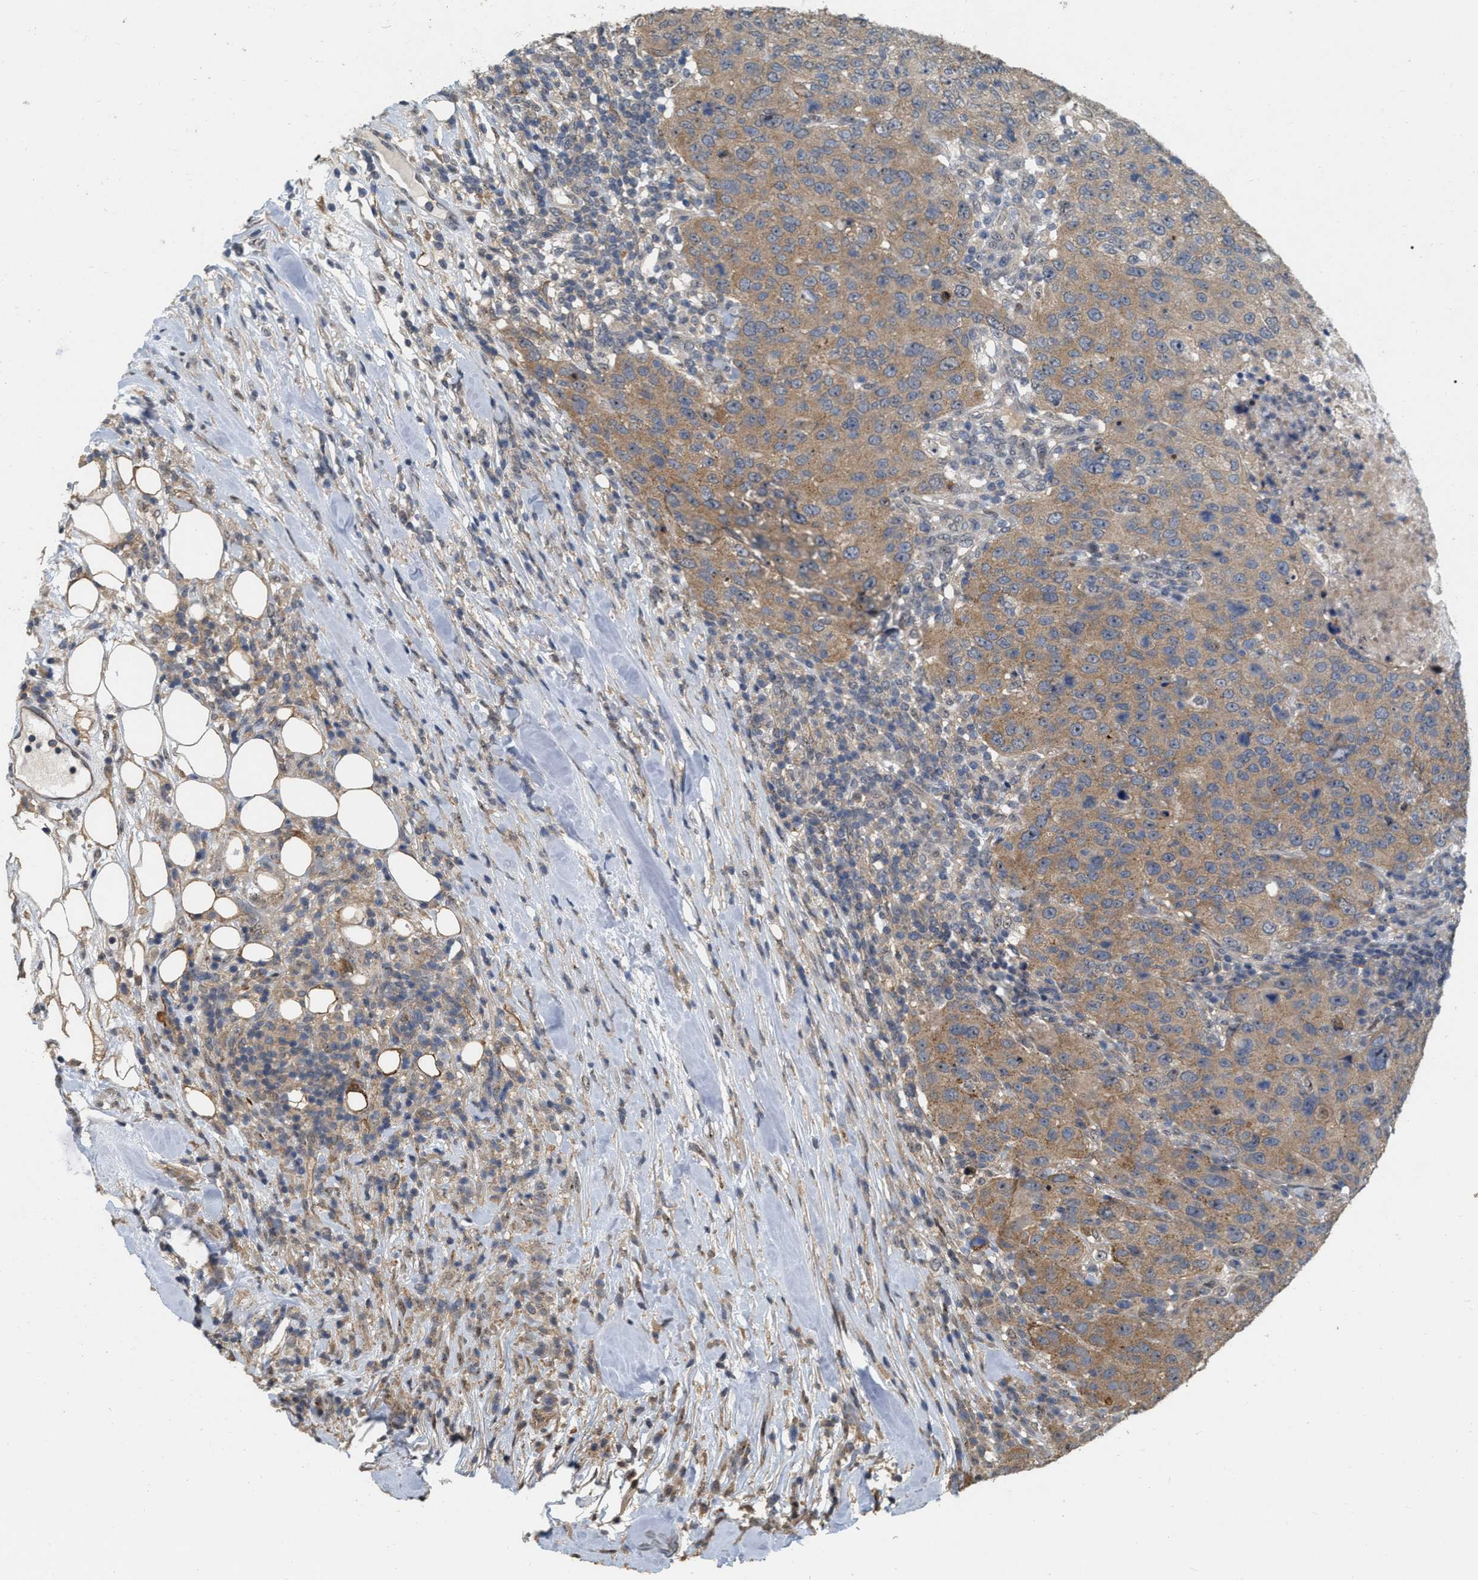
{"staining": {"intensity": "moderate", "quantity": ">75%", "location": "cytoplasmic/membranous"}, "tissue": "breast cancer", "cell_type": "Tumor cells", "image_type": "cancer", "snomed": [{"axis": "morphology", "description": "Duct carcinoma"}, {"axis": "topography", "description": "Breast"}], "caption": "A photomicrograph of human breast infiltrating ductal carcinoma stained for a protein shows moderate cytoplasmic/membranous brown staining in tumor cells. The protein is stained brown, and the nuclei are stained in blue (DAB (3,3'-diaminobenzidine) IHC with brightfield microscopy, high magnification).", "gene": "RUVBL1", "patient": {"sex": "female", "age": 37}}